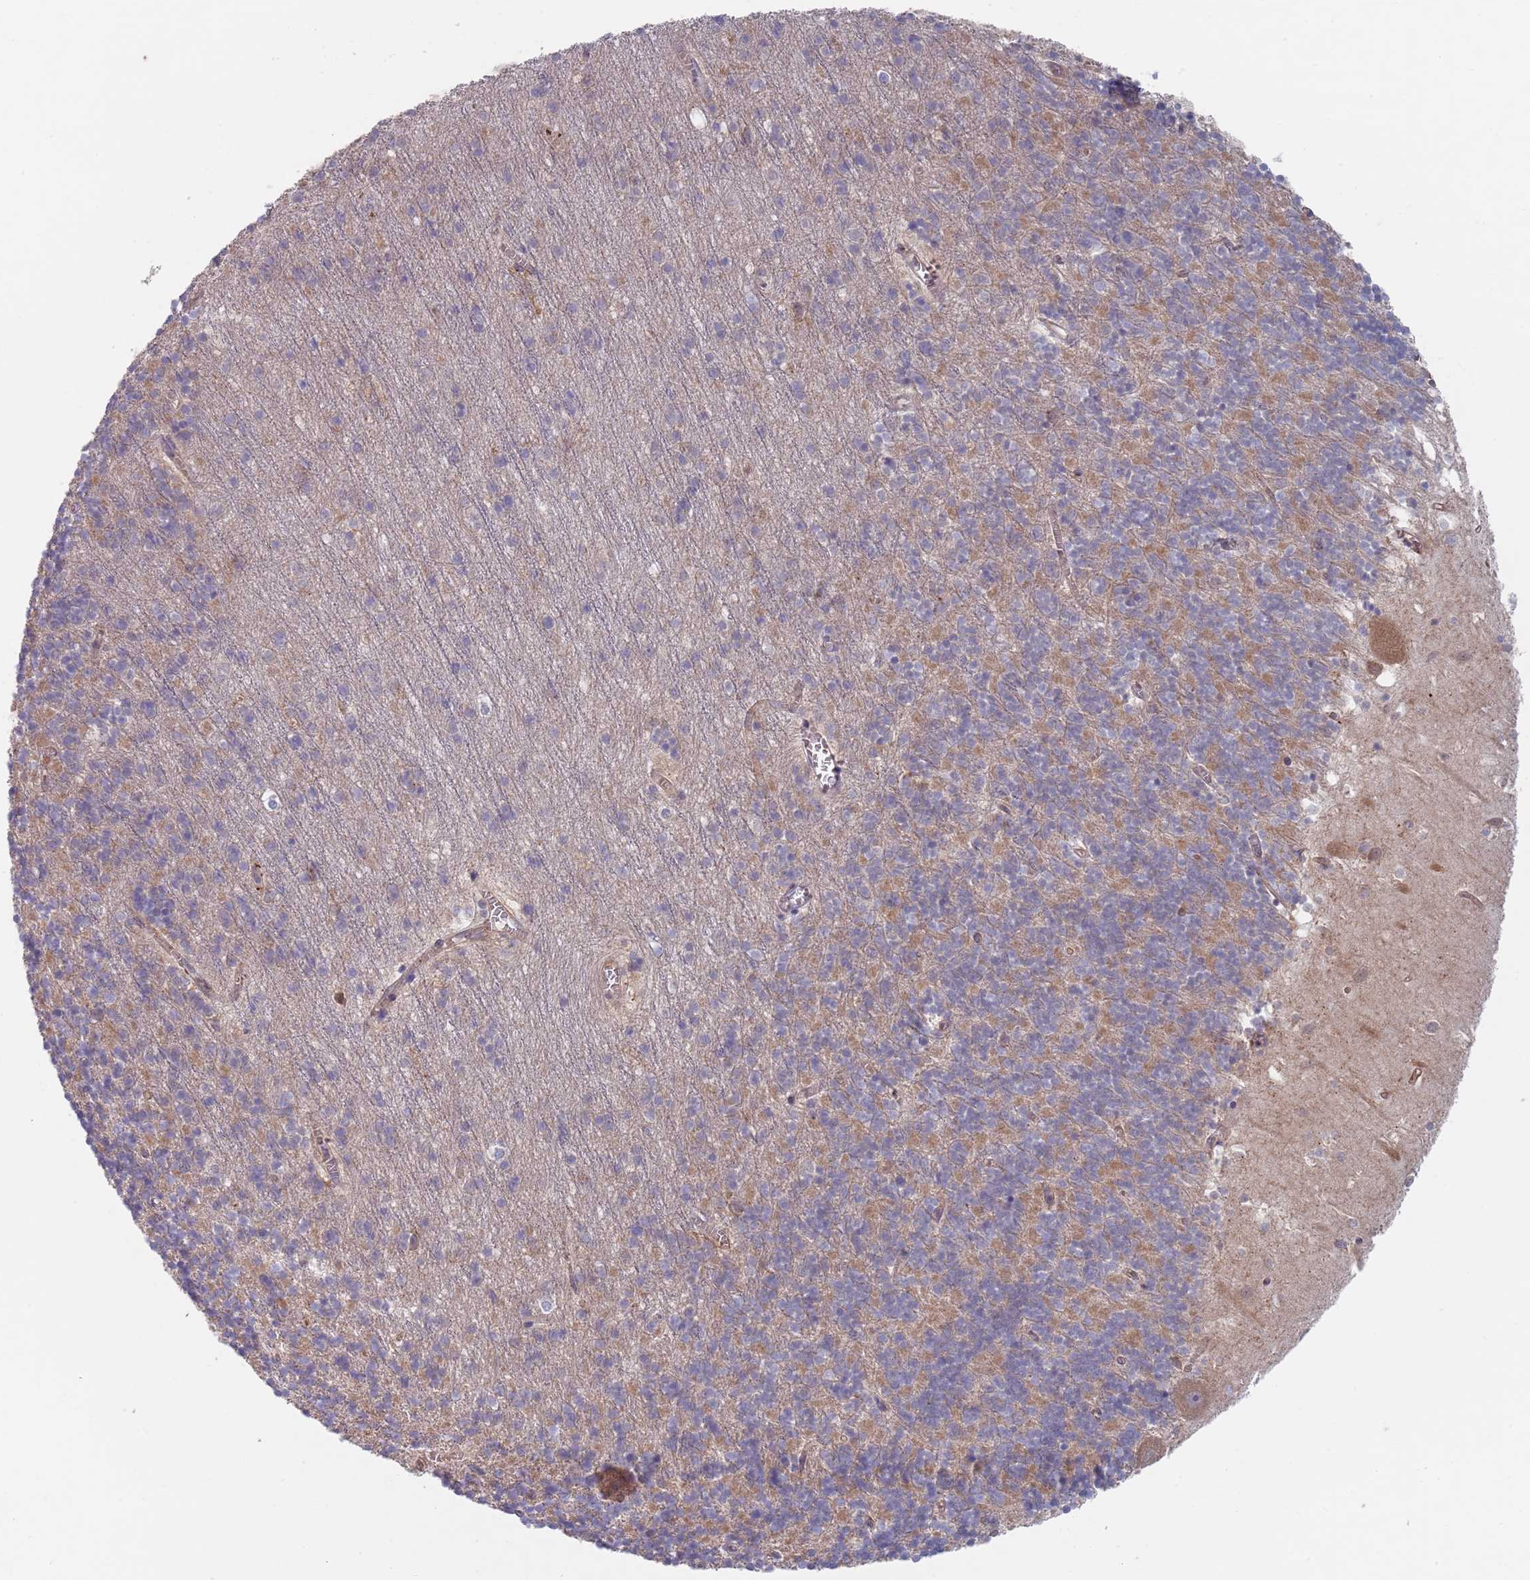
{"staining": {"intensity": "weak", "quantity": "25%-75%", "location": "cytoplasmic/membranous"}, "tissue": "cerebellum", "cell_type": "Cells in granular layer", "image_type": "normal", "snomed": [{"axis": "morphology", "description": "Normal tissue, NOS"}, {"axis": "topography", "description": "Cerebellum"}], "caption": "The micrograph exhibits a brown stain indicating the presence of a protein in the cytoplasmic/membranous of cells in granular layer in cerebellum. (DAB IHC with brightfield microscopy, high magnification).", "gene": "APPL2", "patient": {"sex": "male", "age": 54}}